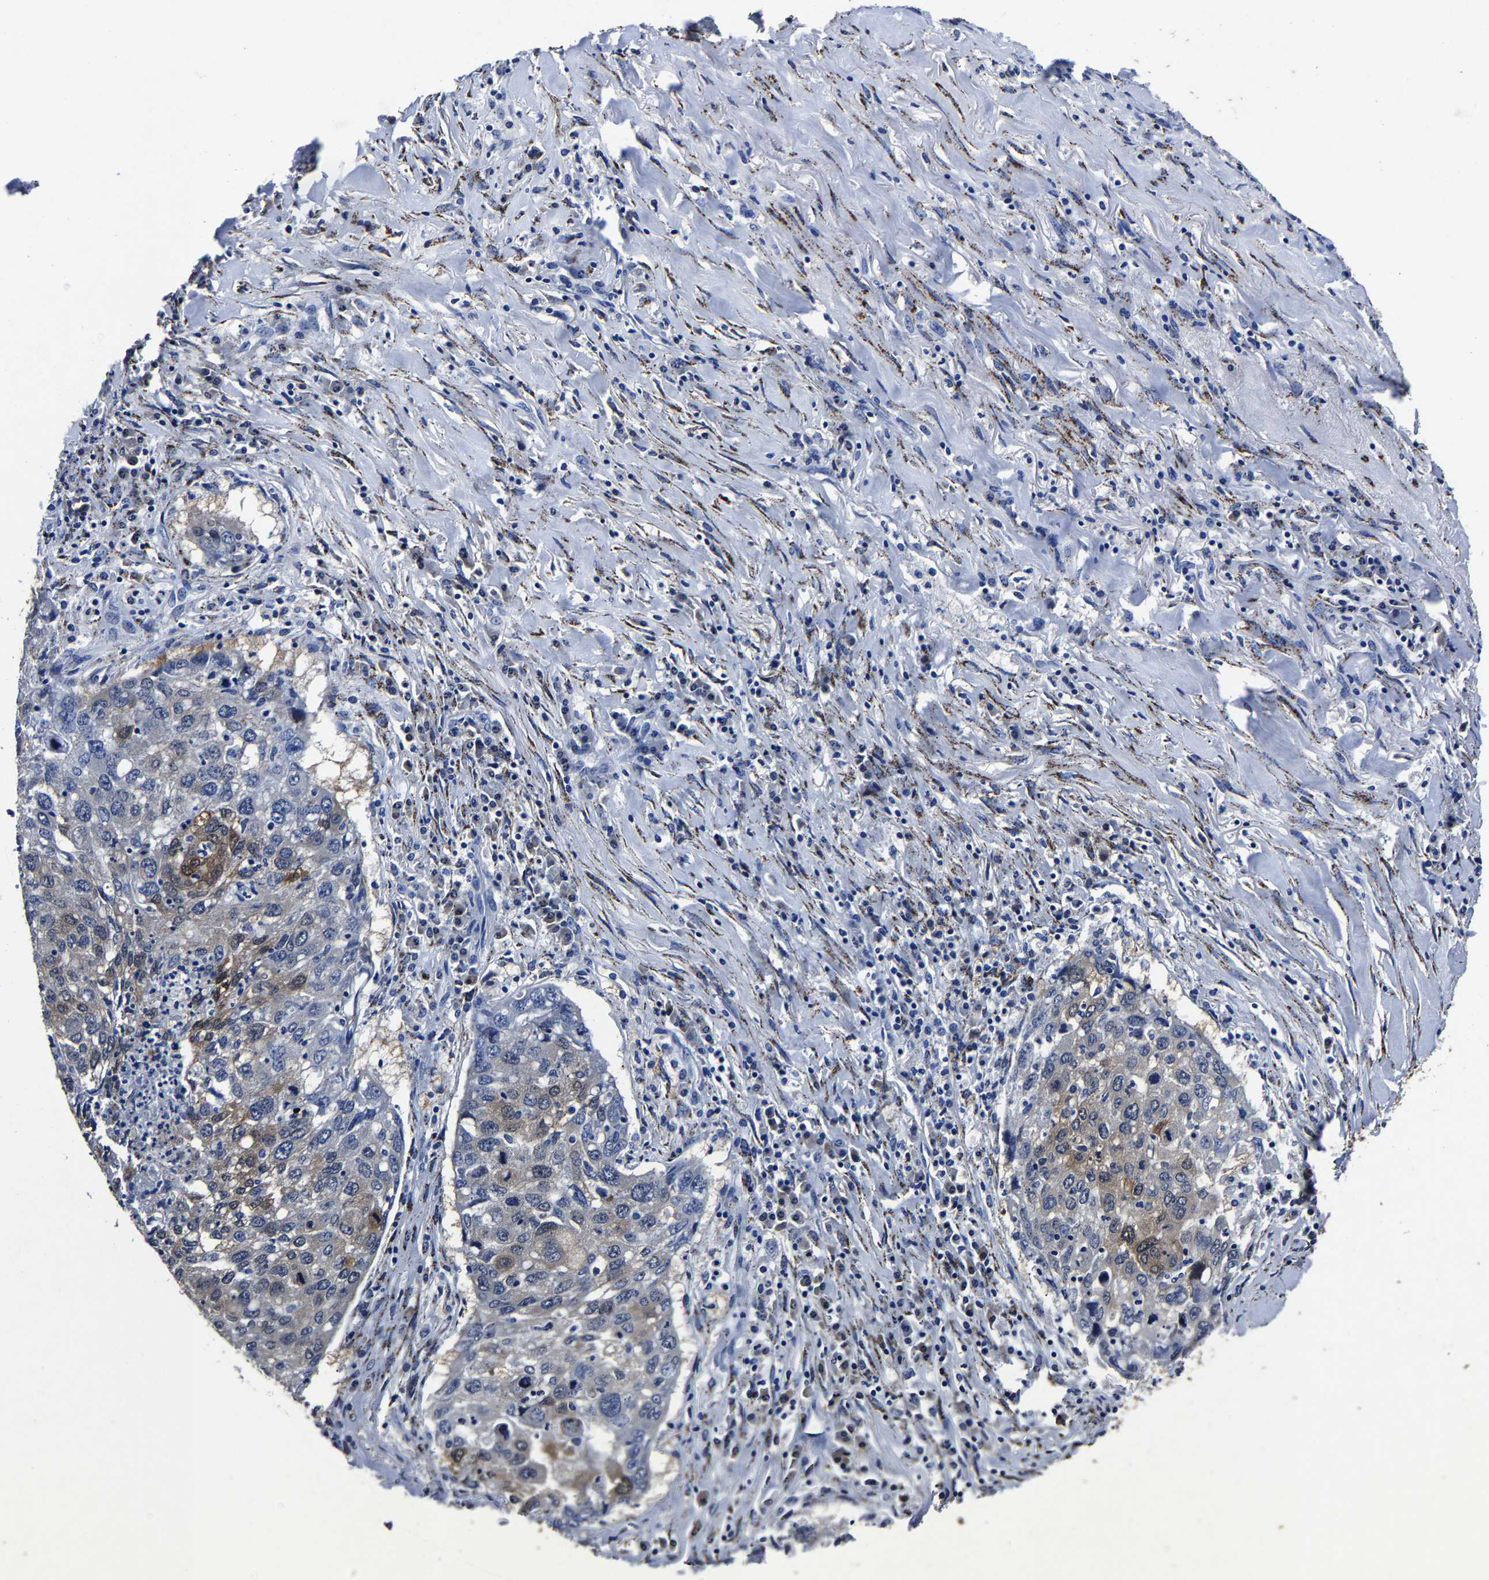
{"staining": {"intensity": "weak", "quantity": "<25%", "location": "cytoplasmic/membranous"}, "tissue": "lung cancer", "cell_type": "Tumor cells", "image_type": "cancer", "snomed": [{"axis": "morphology", "description": "Squamous cell carcinoma, NOS"}, {"axis": "topography", "description": "Lung"}], "caption": "A high-resolution image shows immunohistochemistry staining of lung cancer, which shows no significant expression in tumor cells. (Stains: DAB (3,3'-diaminobenzidine) IHC with hematoxylin counter stain, Microscopy: brightfield microscopy at high magnification).", "gene": "PSPH", "patient": {"sex": "female", "age": 63}}